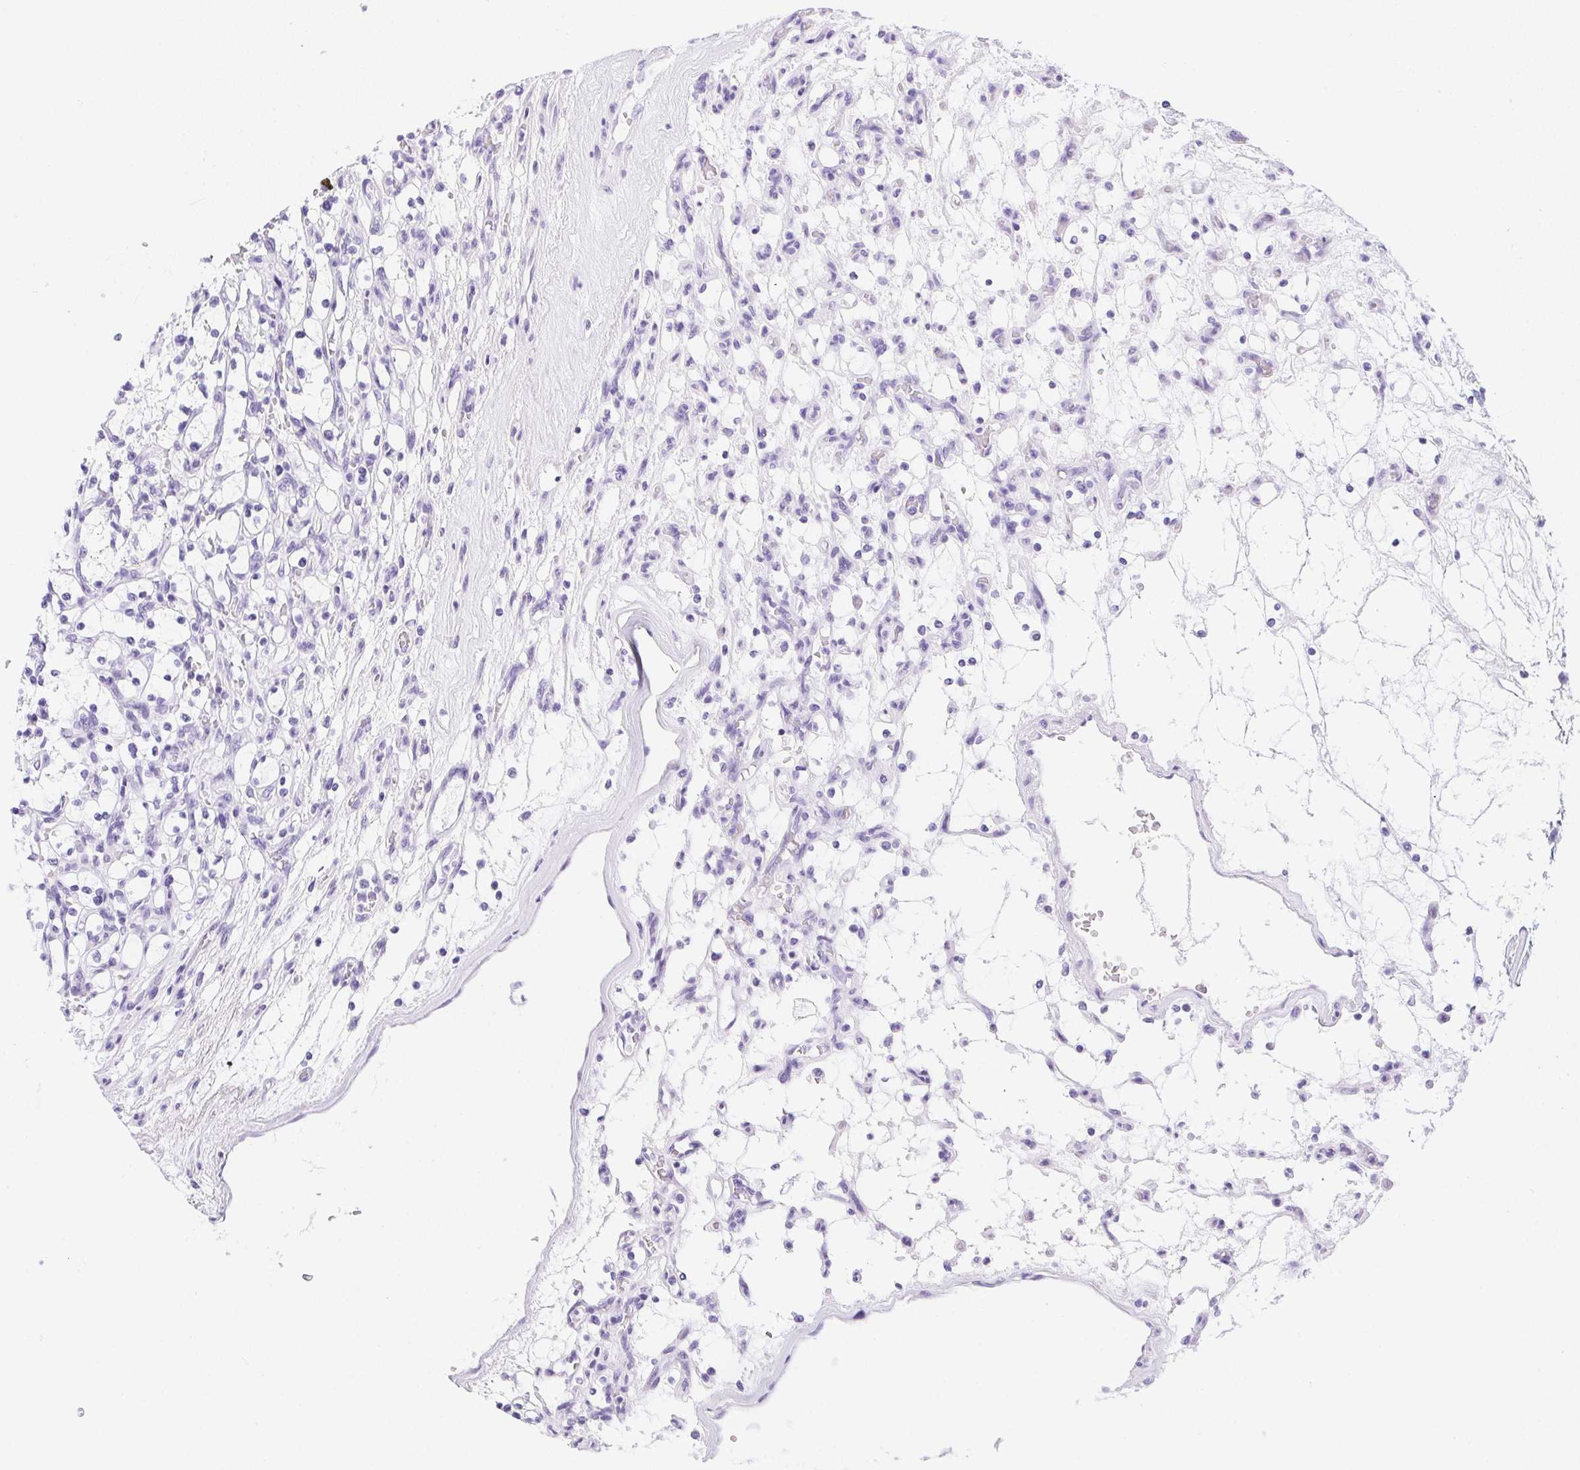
{"staining": {"intensity": "negative", "quantity": "none", "location": "none"}, "tissue": "renal cancer", "cell_type": "Tumor cells", "image_type": "cancer", "snomed": [{"axis": "morphology", "description": "Adenocarcinoma, NOS"}, {"axis": "topography", "description": "Kidney"}], "caption": "Micrograph shows no significant protein staining in tumor cells of renal adenocarcinoma.", "gene": "HELLS", "patient": {"sex": "female", "age": 69}}